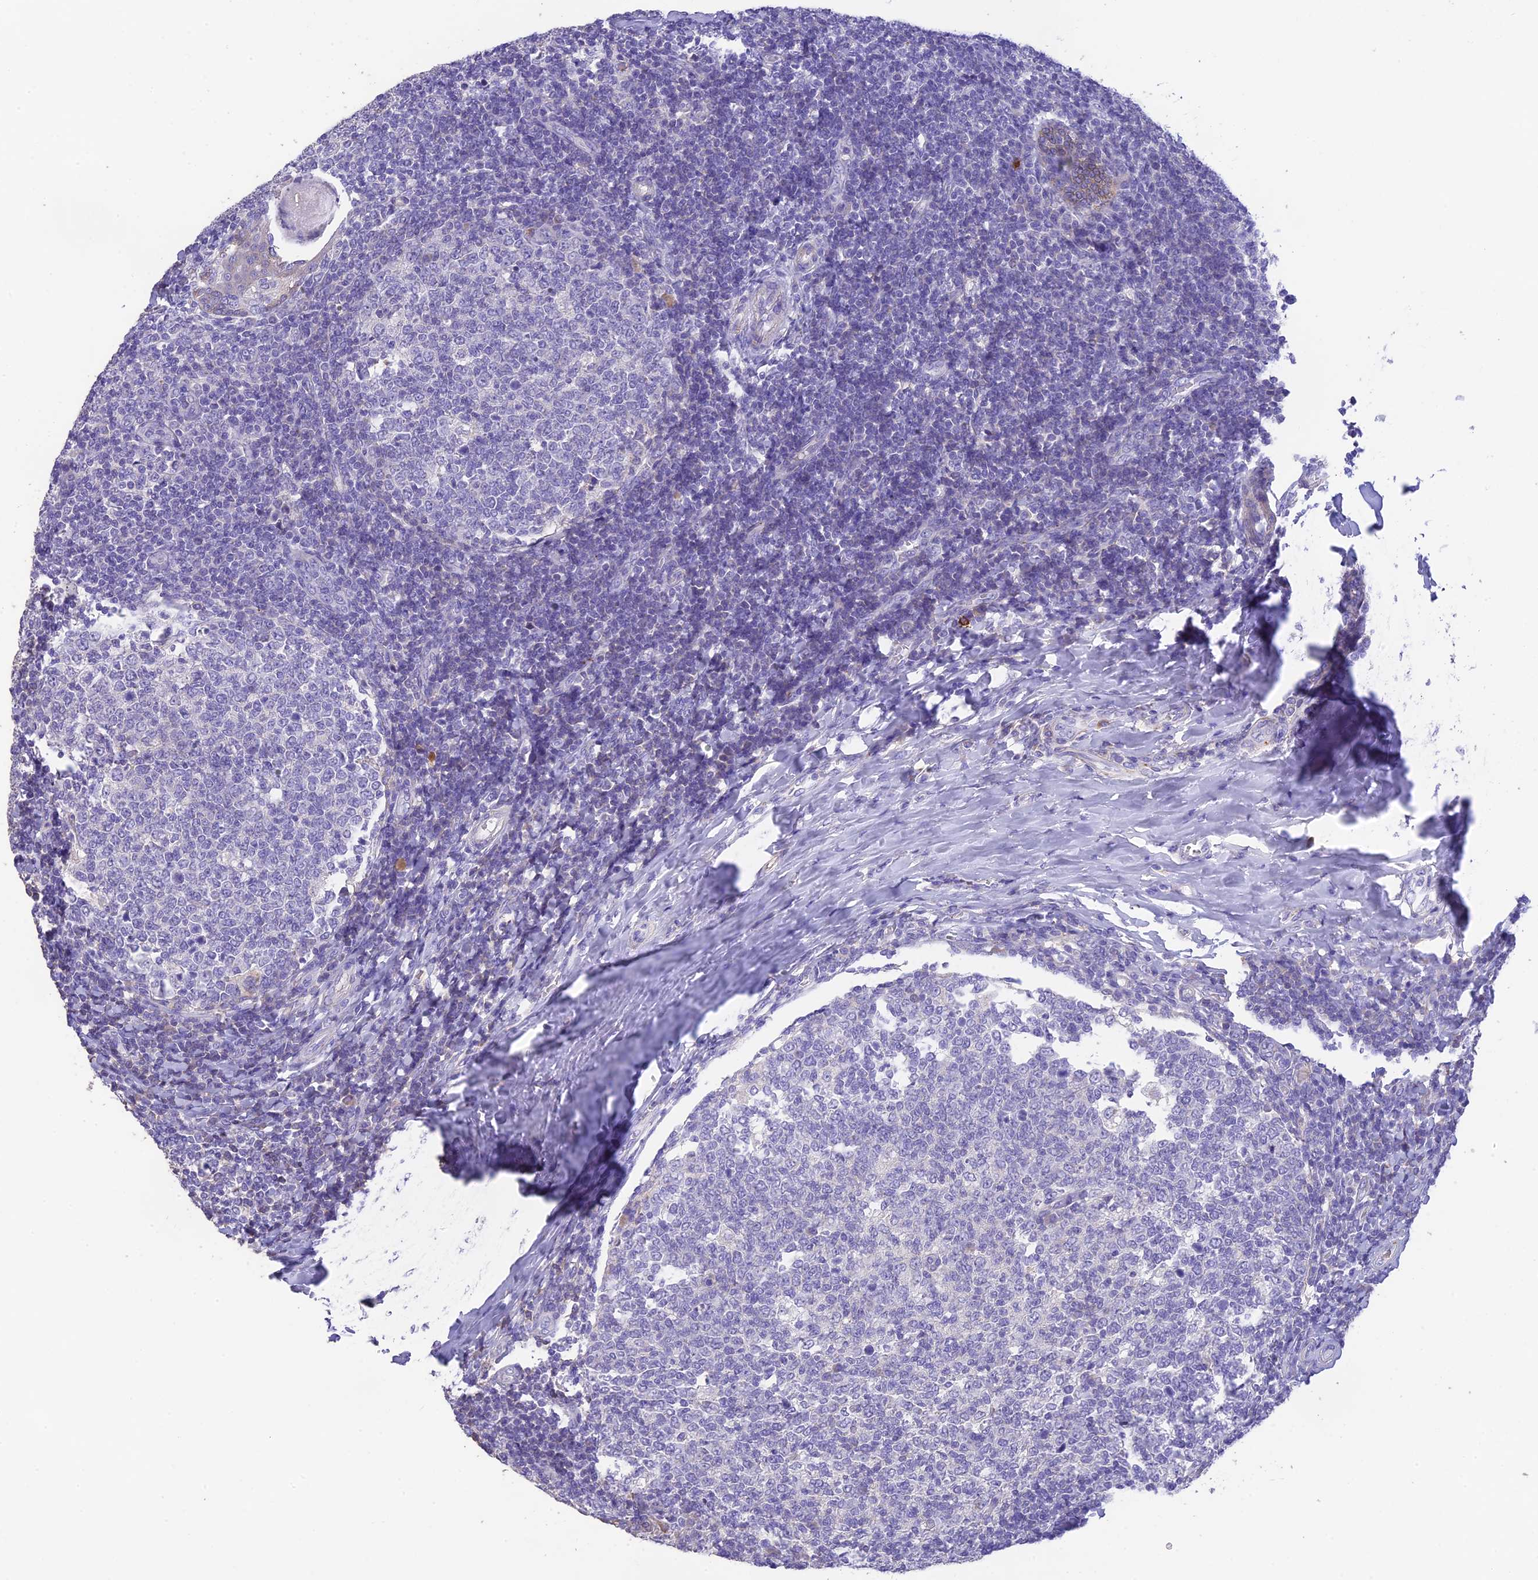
{"staining": {"intensity": "negative", "quantity": "none", "location": "none"}, "tissue": "tonsil", "cell_type": "Germinal center cells", "image_type": "normal", "snomed": [{"axis": "morphology", "description": "Normal tissue, NOS"}, {"axis": "topography", "description": "Tonsil"}], "caption": "Human tonsil stained for a protein using immunohistochemistry displays no positivity in germinal center cells.", "gene": "HSD17B2", "patient": {"sex": "female", "age": 19}}